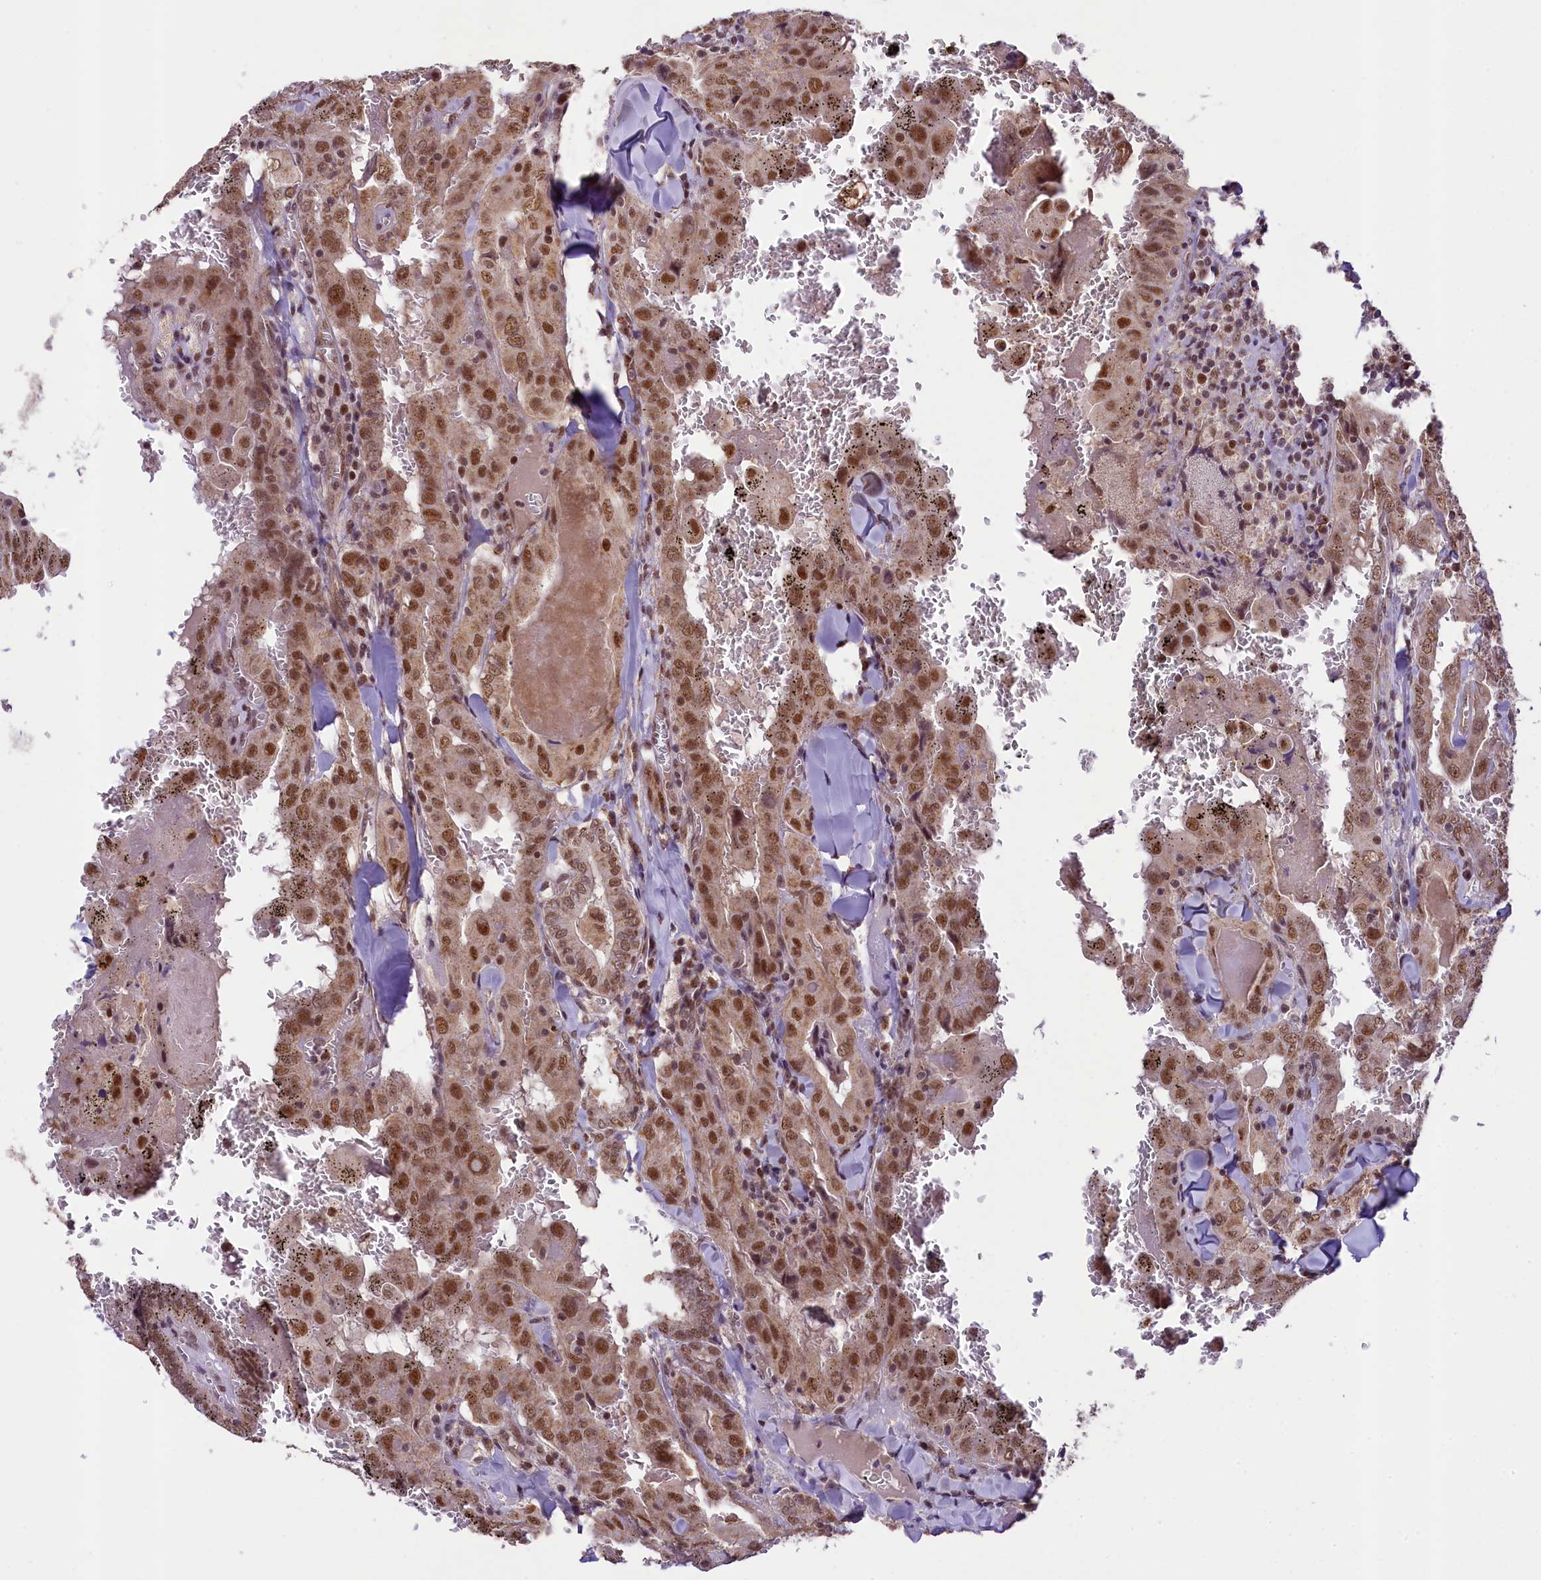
{"staining": {"intensity": "moderate", "quantity": ">75%", "location": "cytoplasmic/membranous,nuclear"}, "tissue": "thyroid cancer", "cell_type": "Tumor cells", "image_type": "cancer", "snomed": [{"axis": "morphology", "description": "Papillary adenocarcinoma, NOS"}, {"axis": "topography", "description": "Thyroid gland"}], "caption": "This is a photomicrograph of immunohistochemistry (IHC) staining of thyroid cancer (papillary adenocarcinoma), which shows moderate positivity in the cytoplasmic/membranous and nuclear of tumor cells.", "gene": "PAF1", "patient": {"sex": "female", "age": 72}}